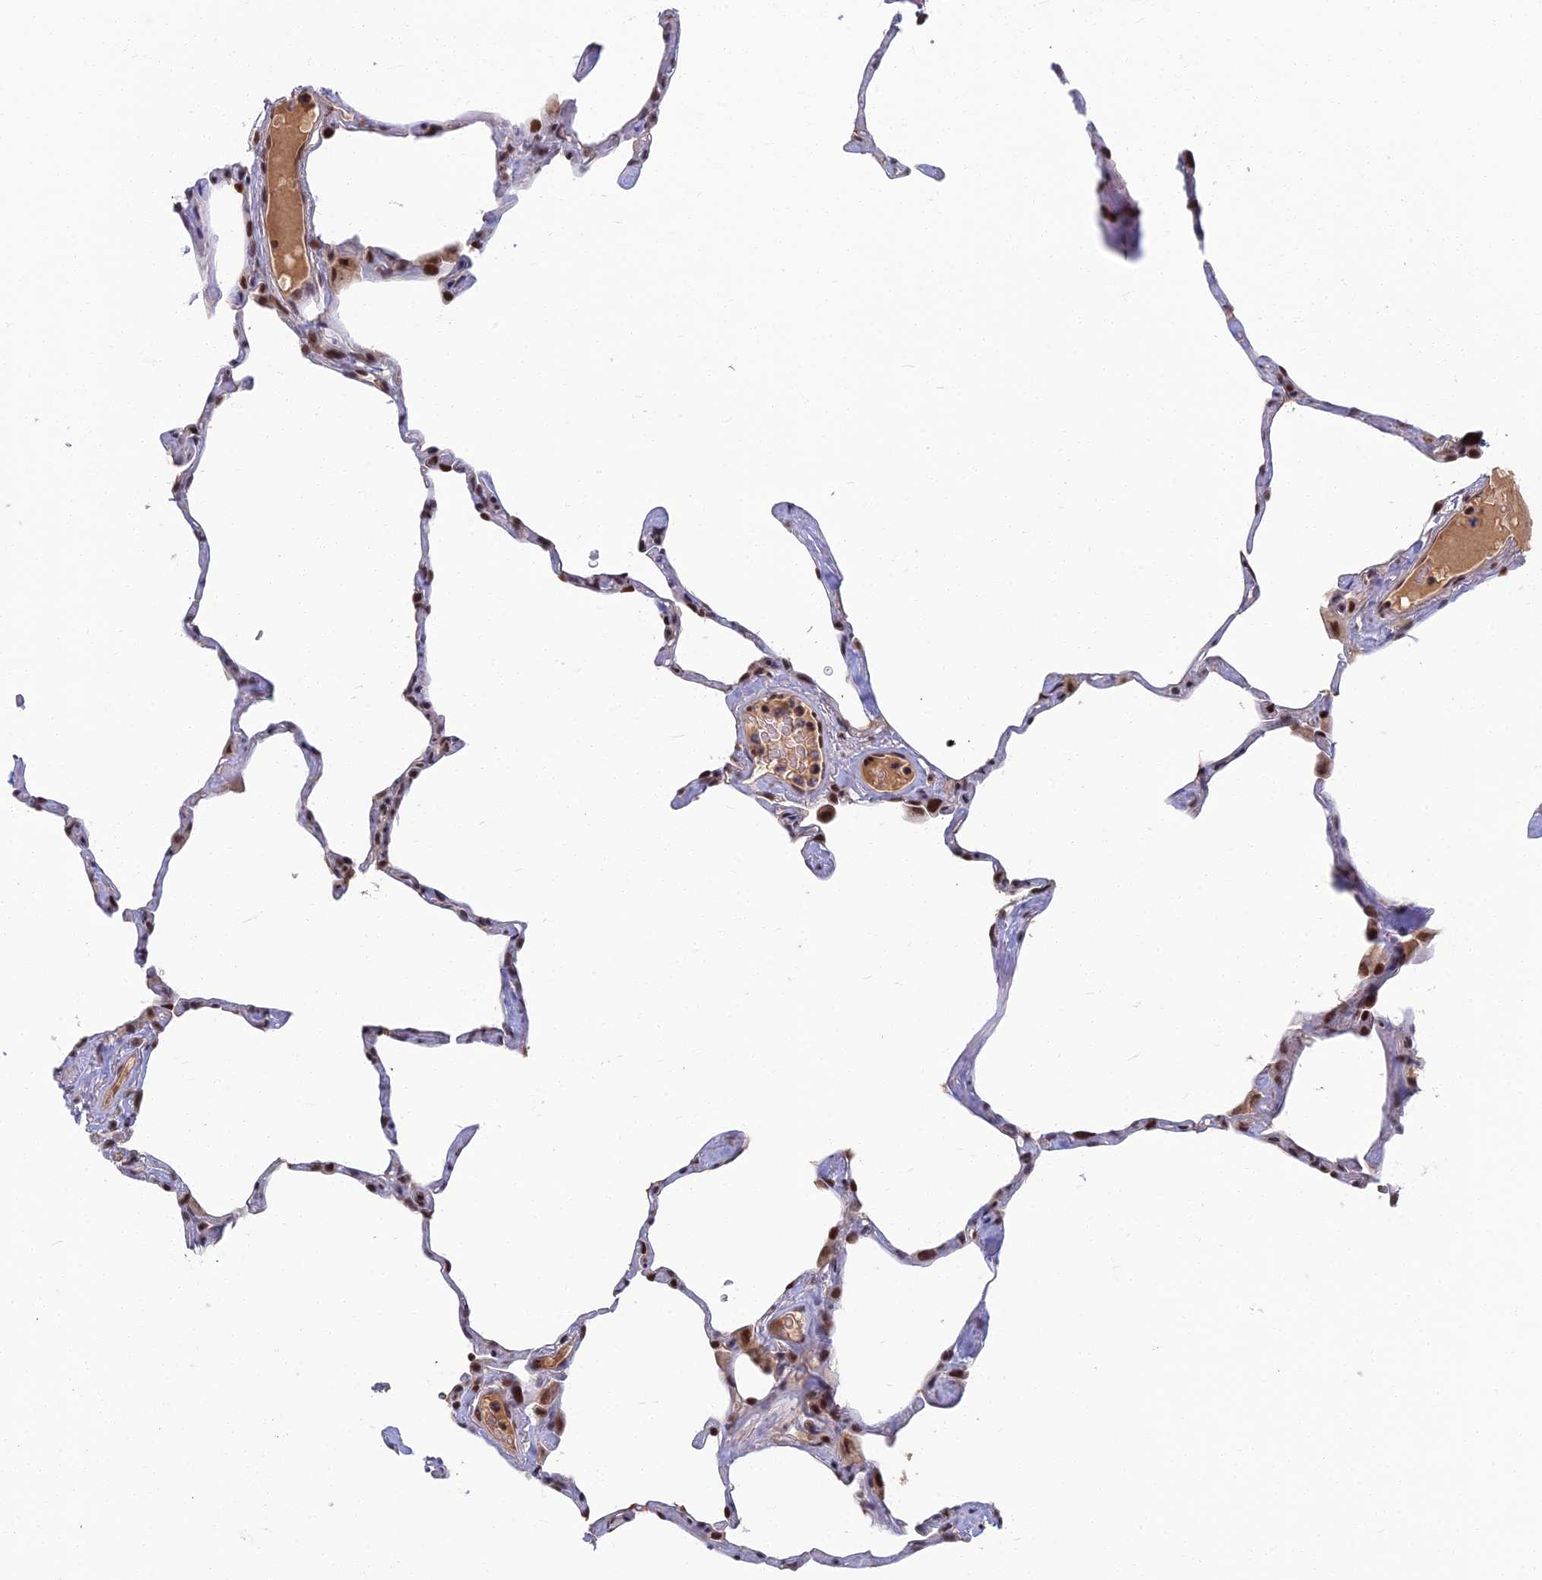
{"staining": {"intensity": "strong", "quantity": "25%-75%", "location": "nuclear"}, "tissue": "lung", "cell_type": "Alveolar cells", "image_type": "normal", "snomed": [{"axis": "morphology", "description": "Normal tissue, NOS"}, {"axis": "topography", "description": "Lung"}], "caption": "High-power microscopy captured an immunohistochemistry histopathology image of benign lung, revealing strong nuclear staining in about 25%-75% of alveolar cells.", "gene": "TCEA2", "patient": {"sex": "male", "age": 65}}